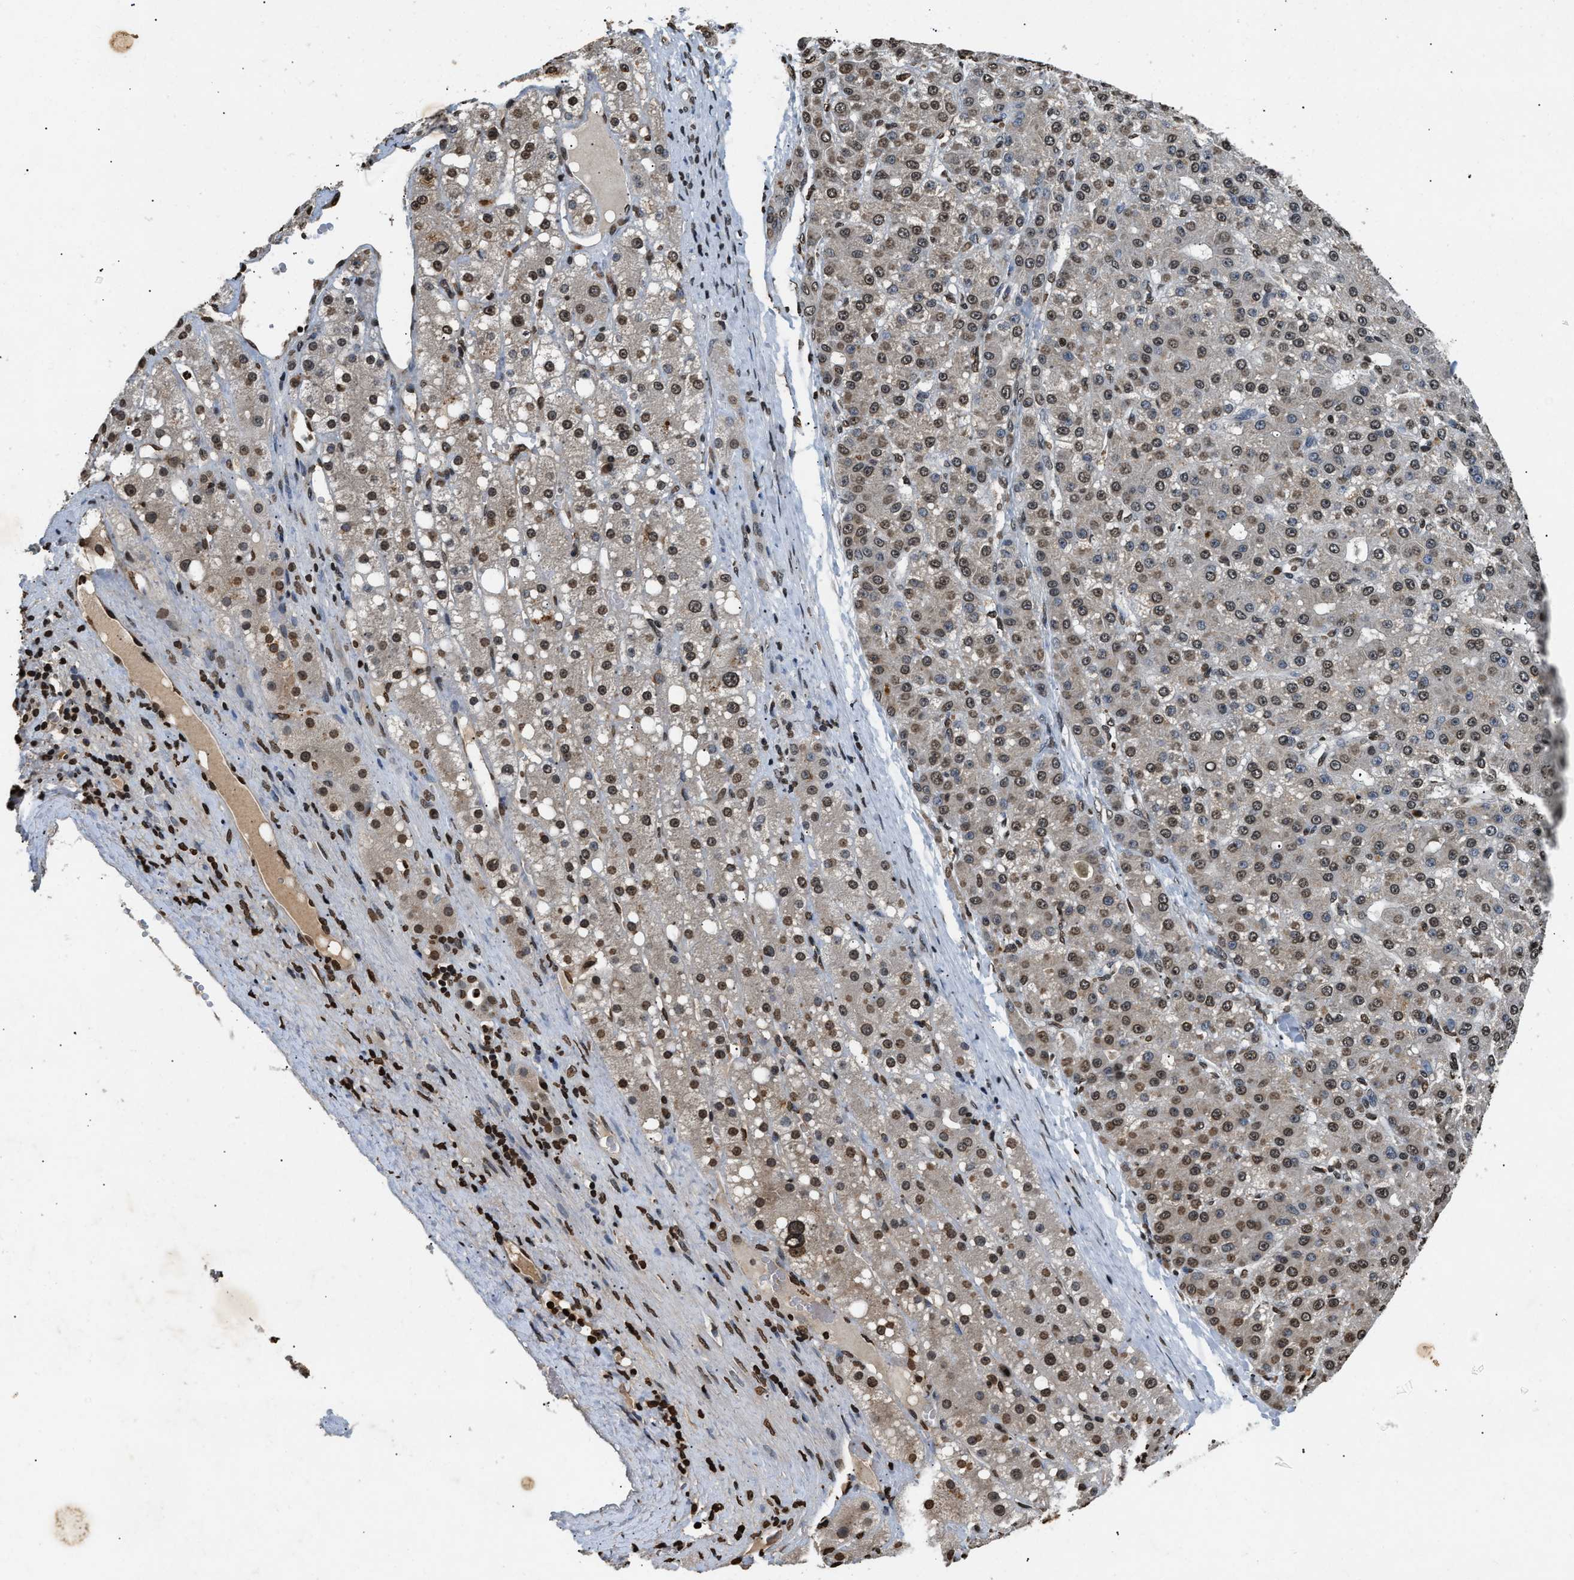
{"staining": {"intensity": "moderate", "quantity": ">75%", "location": "cytoplasmic/membranous,nuclear"}, "tissue": "liver cancer", "cell_type": "Tumor cells", "image_type": "cancer", "snomed": [{"axis": "morphology", "description": "Carcinoma, Hepatocellular, NOS"}, {"axis": "topography", "description": "Liver"}], "caption": "Liver cancer tissue displays moderate cytoplasmic/membranous and nuclear staining in about >75% of tumor cells, visualized by immunohistochemistry. (Stains: DAB (3,3'-diaminobenzidine) in brown, nuclei in blue, Microscopy: brightfield microscopy at high magnification).", "gene": "DNASE1L3", "patient": {"sex": "male", "age": 67}}